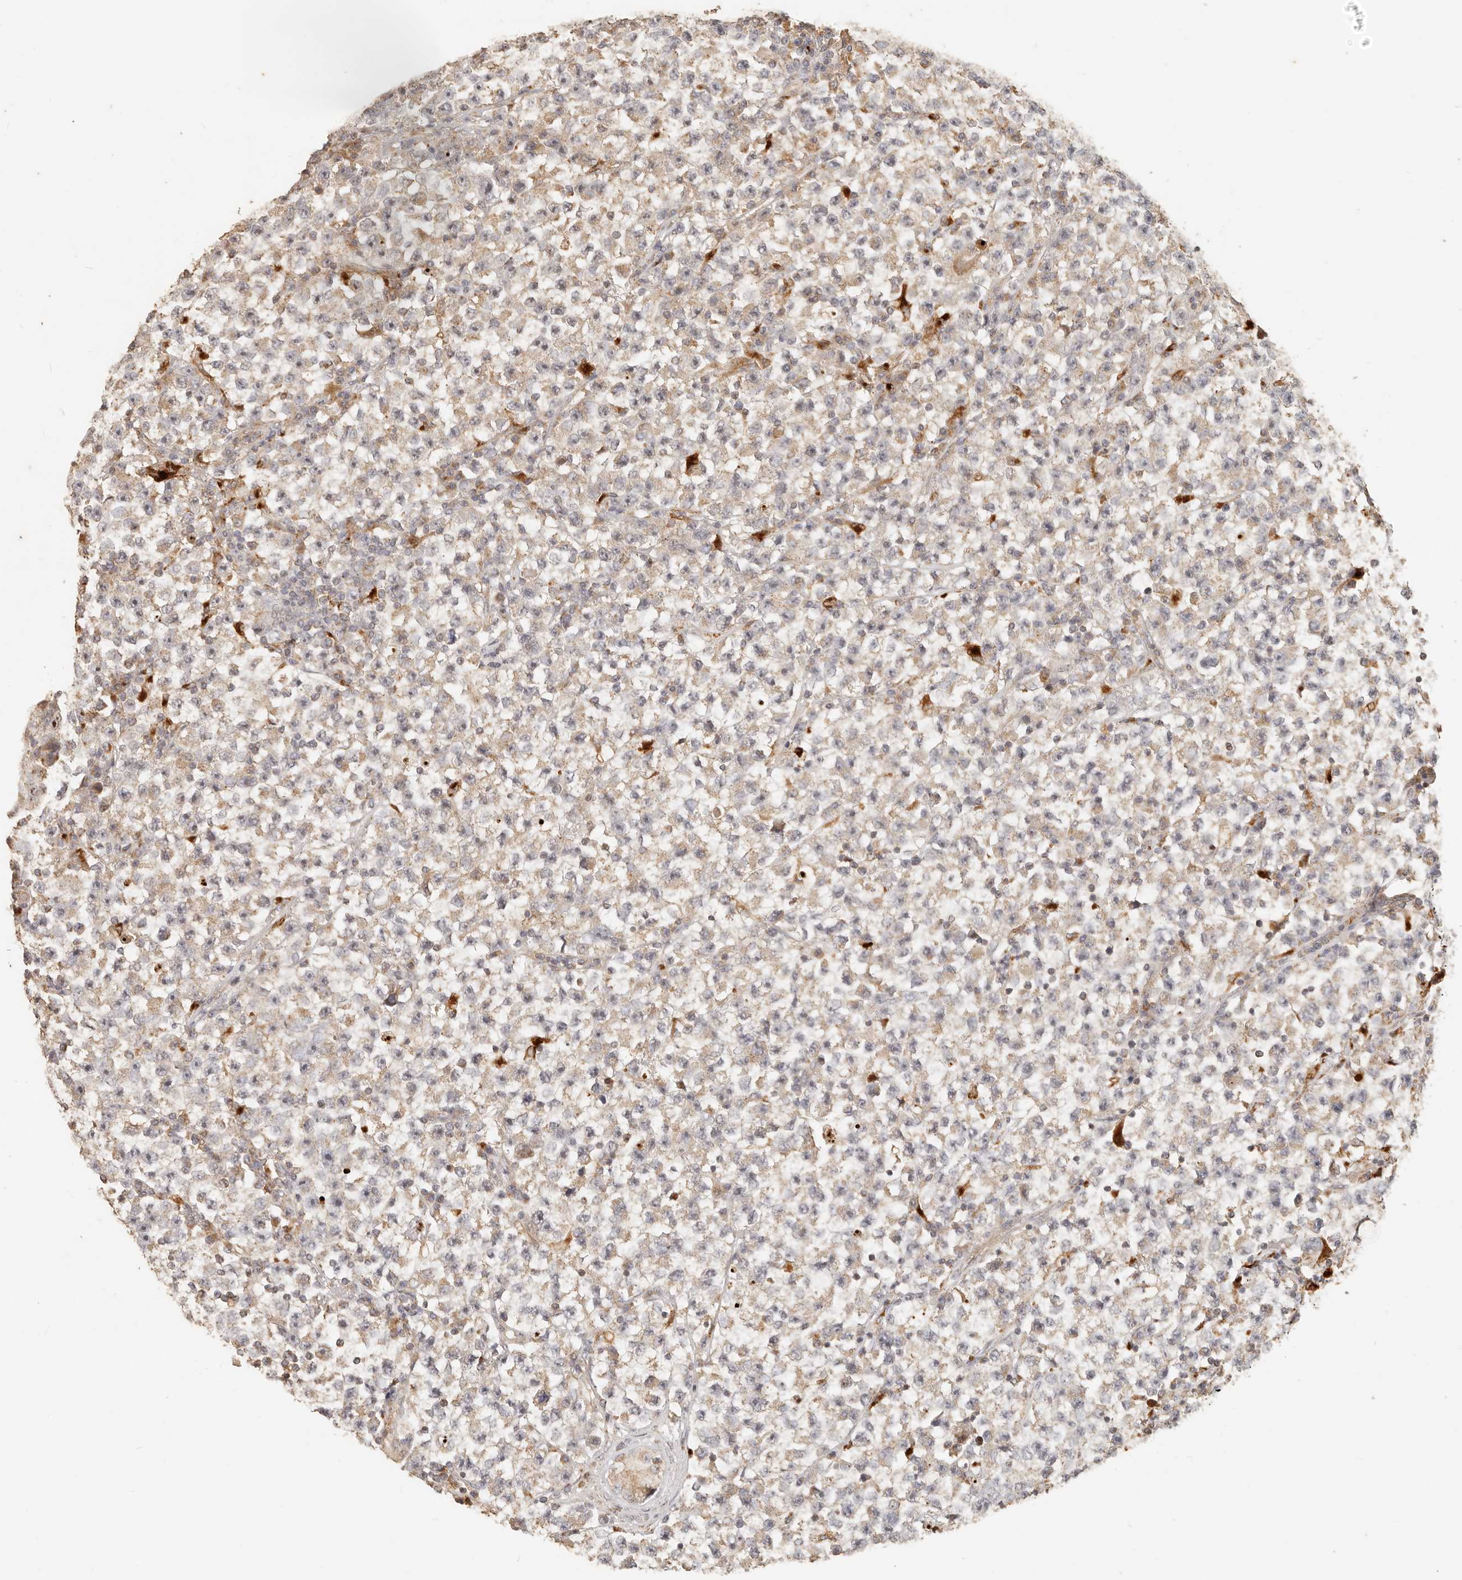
{"staining": {"intensity": "moderate", "quantity": "25%-75%", "location": "cytoplasmic/membranous,nuclear"}, "tissue": "testis cancer", "cell_type": "Tumor cells", "image_type": "cancer", "snomed": [{"axis": "morphology", "description": "Seminoma, NOS"}, {"axis": "topography", "description": "Testis"}], "caption": "Moderate cytoplasmic/membranous and nuclear protein staining is identified in approximately 25%-75% of tumor cells in seminoma (testis).", "gene": "PTPN22", "patient": {"sex": "male", "age": 22}}